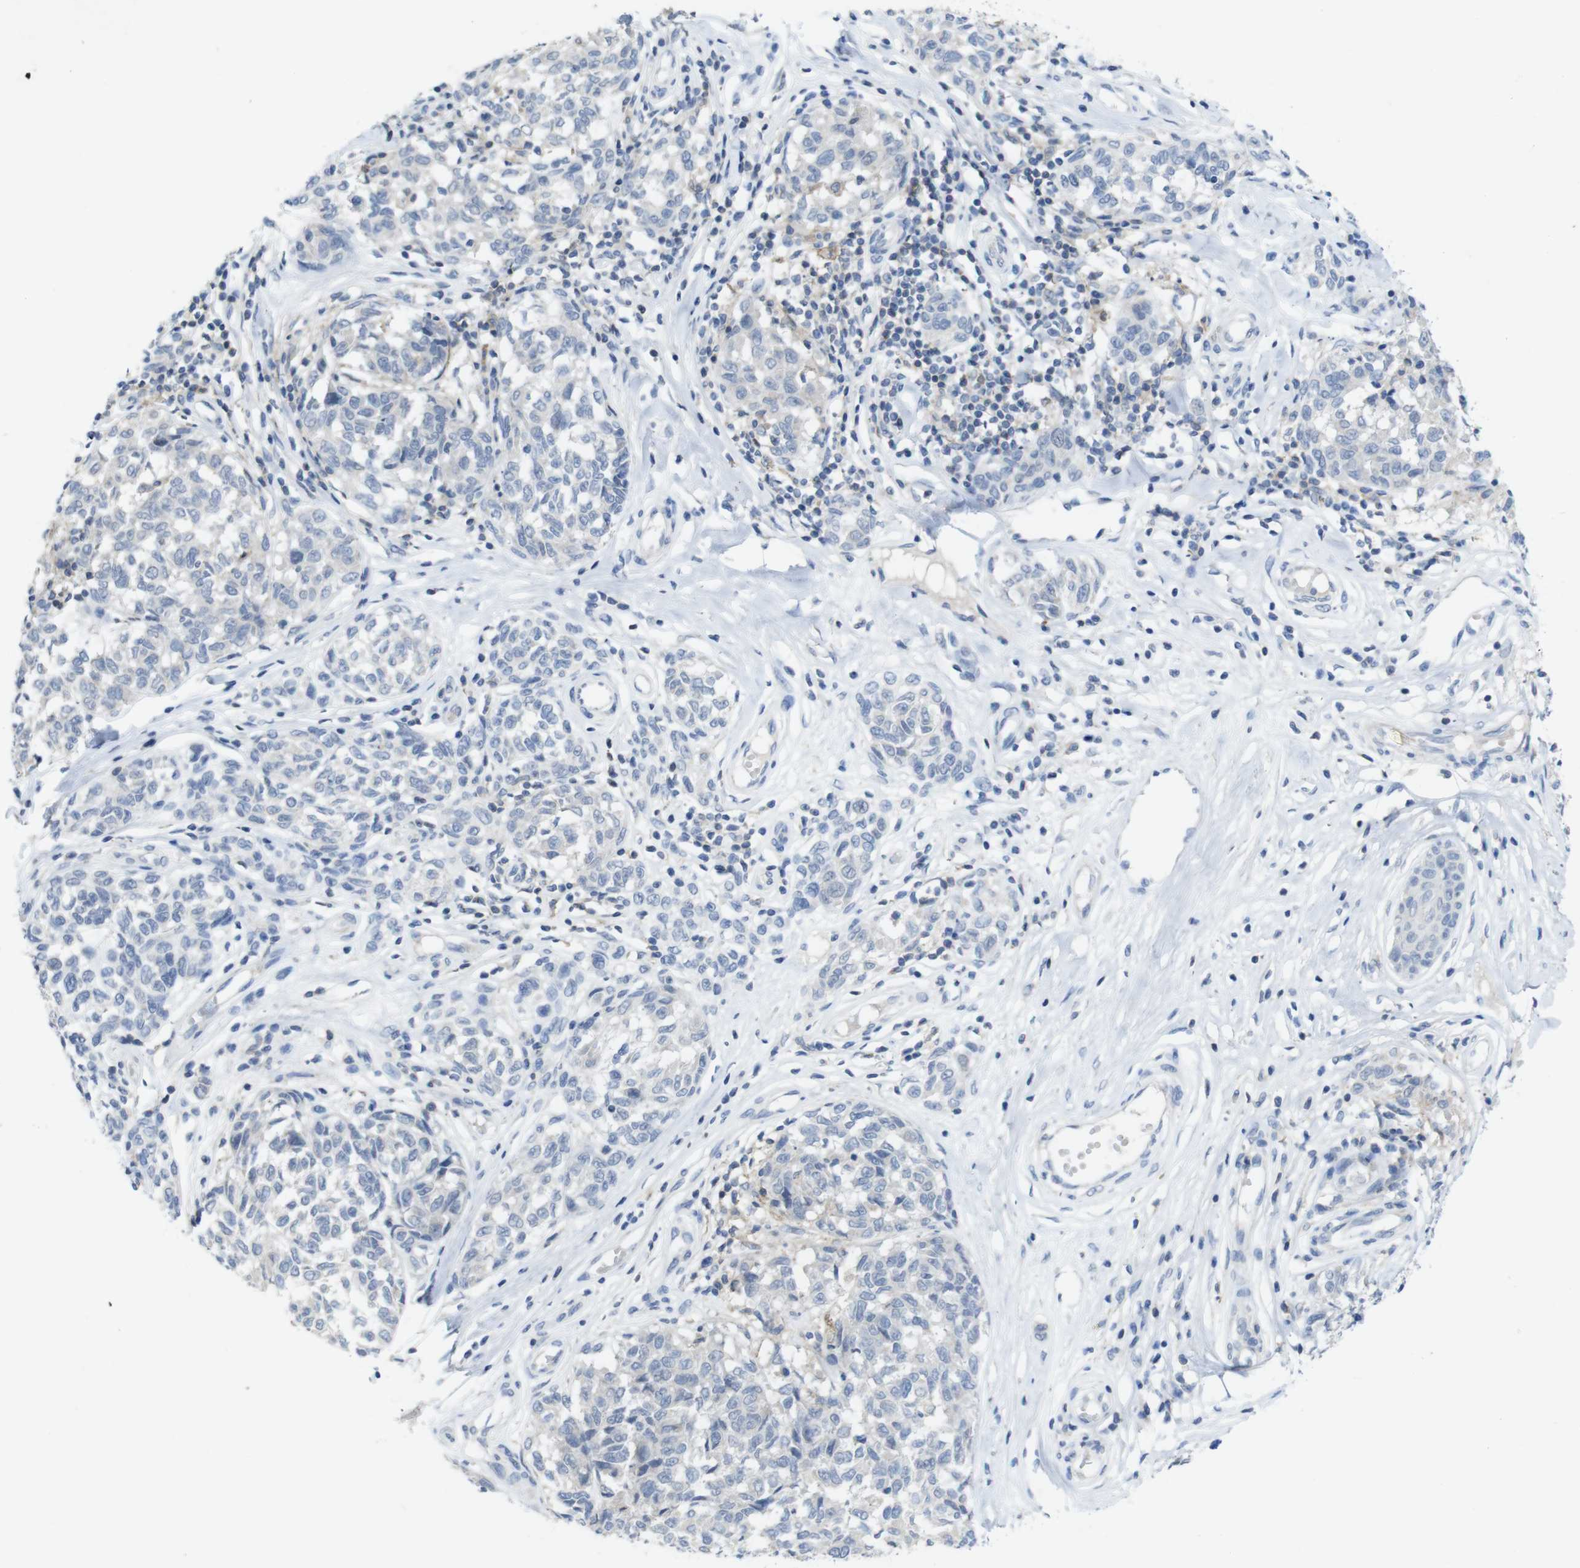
{"staining": {"intensity": "negative", "quantity": "none", "location": "none"}, "tissue": "melanoma", "cell_type": "Tumor cells", "image_type": "cancer", "snomed": [{"axis": "morphology", "description": "Malignant melanoma, NOS"}, {"axis": "topography", "description": "Skin"}], "caption": "Immunohistochemical staining of human malignant melanoma reveals no significant expression in tumor cells.", "gene": "SLAMF7", "patient": {"sex": "female", "age": 64}}